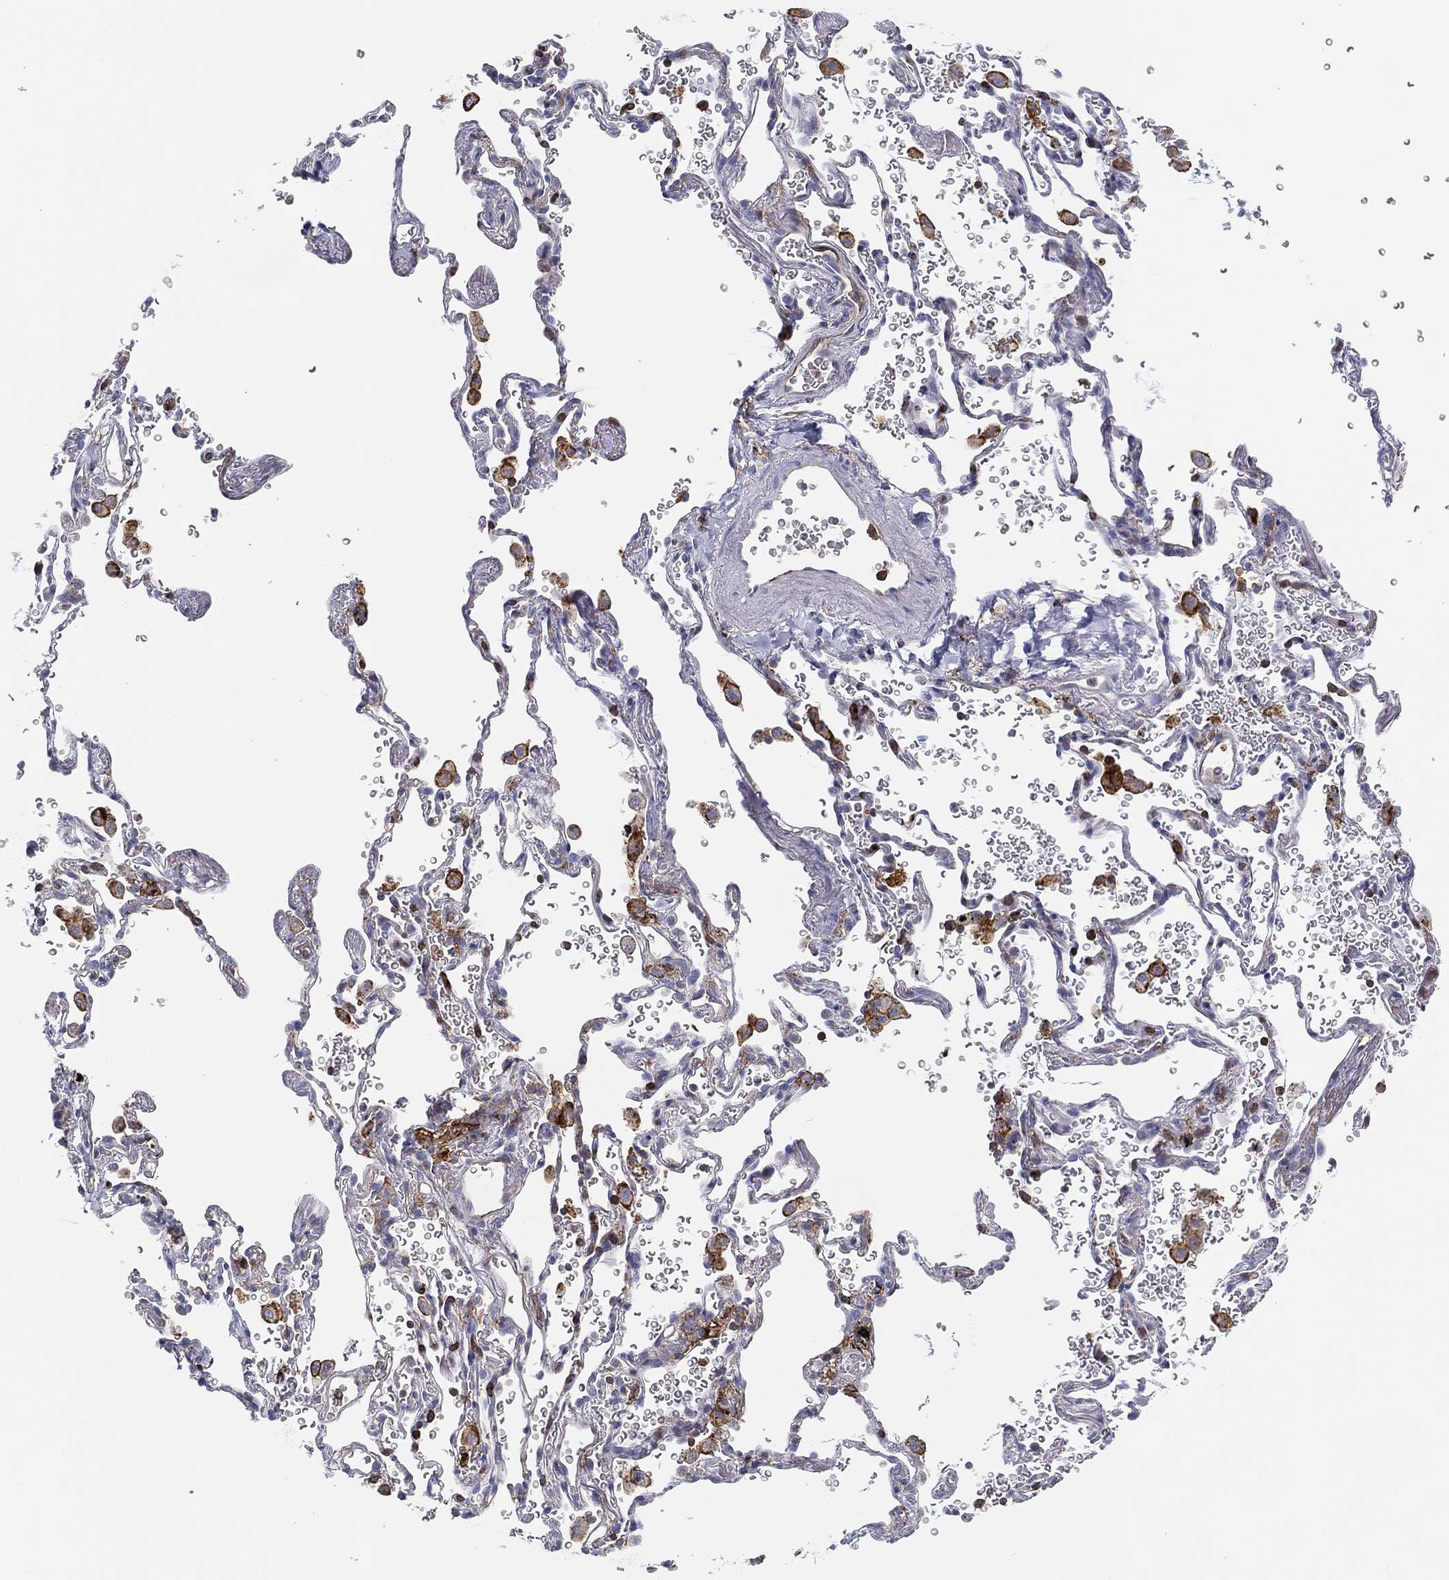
{"staining": {"intensity": "negative", "quantity": "none", "location": "none"}, "tissue": "soft tissue", "cell_type": "Fibroblasts", "image_type": "normal", "snomed": [{"axis": "morphology", "description": "Normal tissue, NOS"}, {"axis": "morphology", "description": "Adenocarcinoma, NOS"}, {"axis": "topography", "description": "Cartilage tissue"}, {"axis": "topography", "description": "Lung"}], "caption": "Immunohistochemical staining of benign soft tissue reveals no significant staining in fibroblasts. Nuclei are stained in blue.", "gene": "SELPLG", "patient": {"sex": "male", "age": 59}}